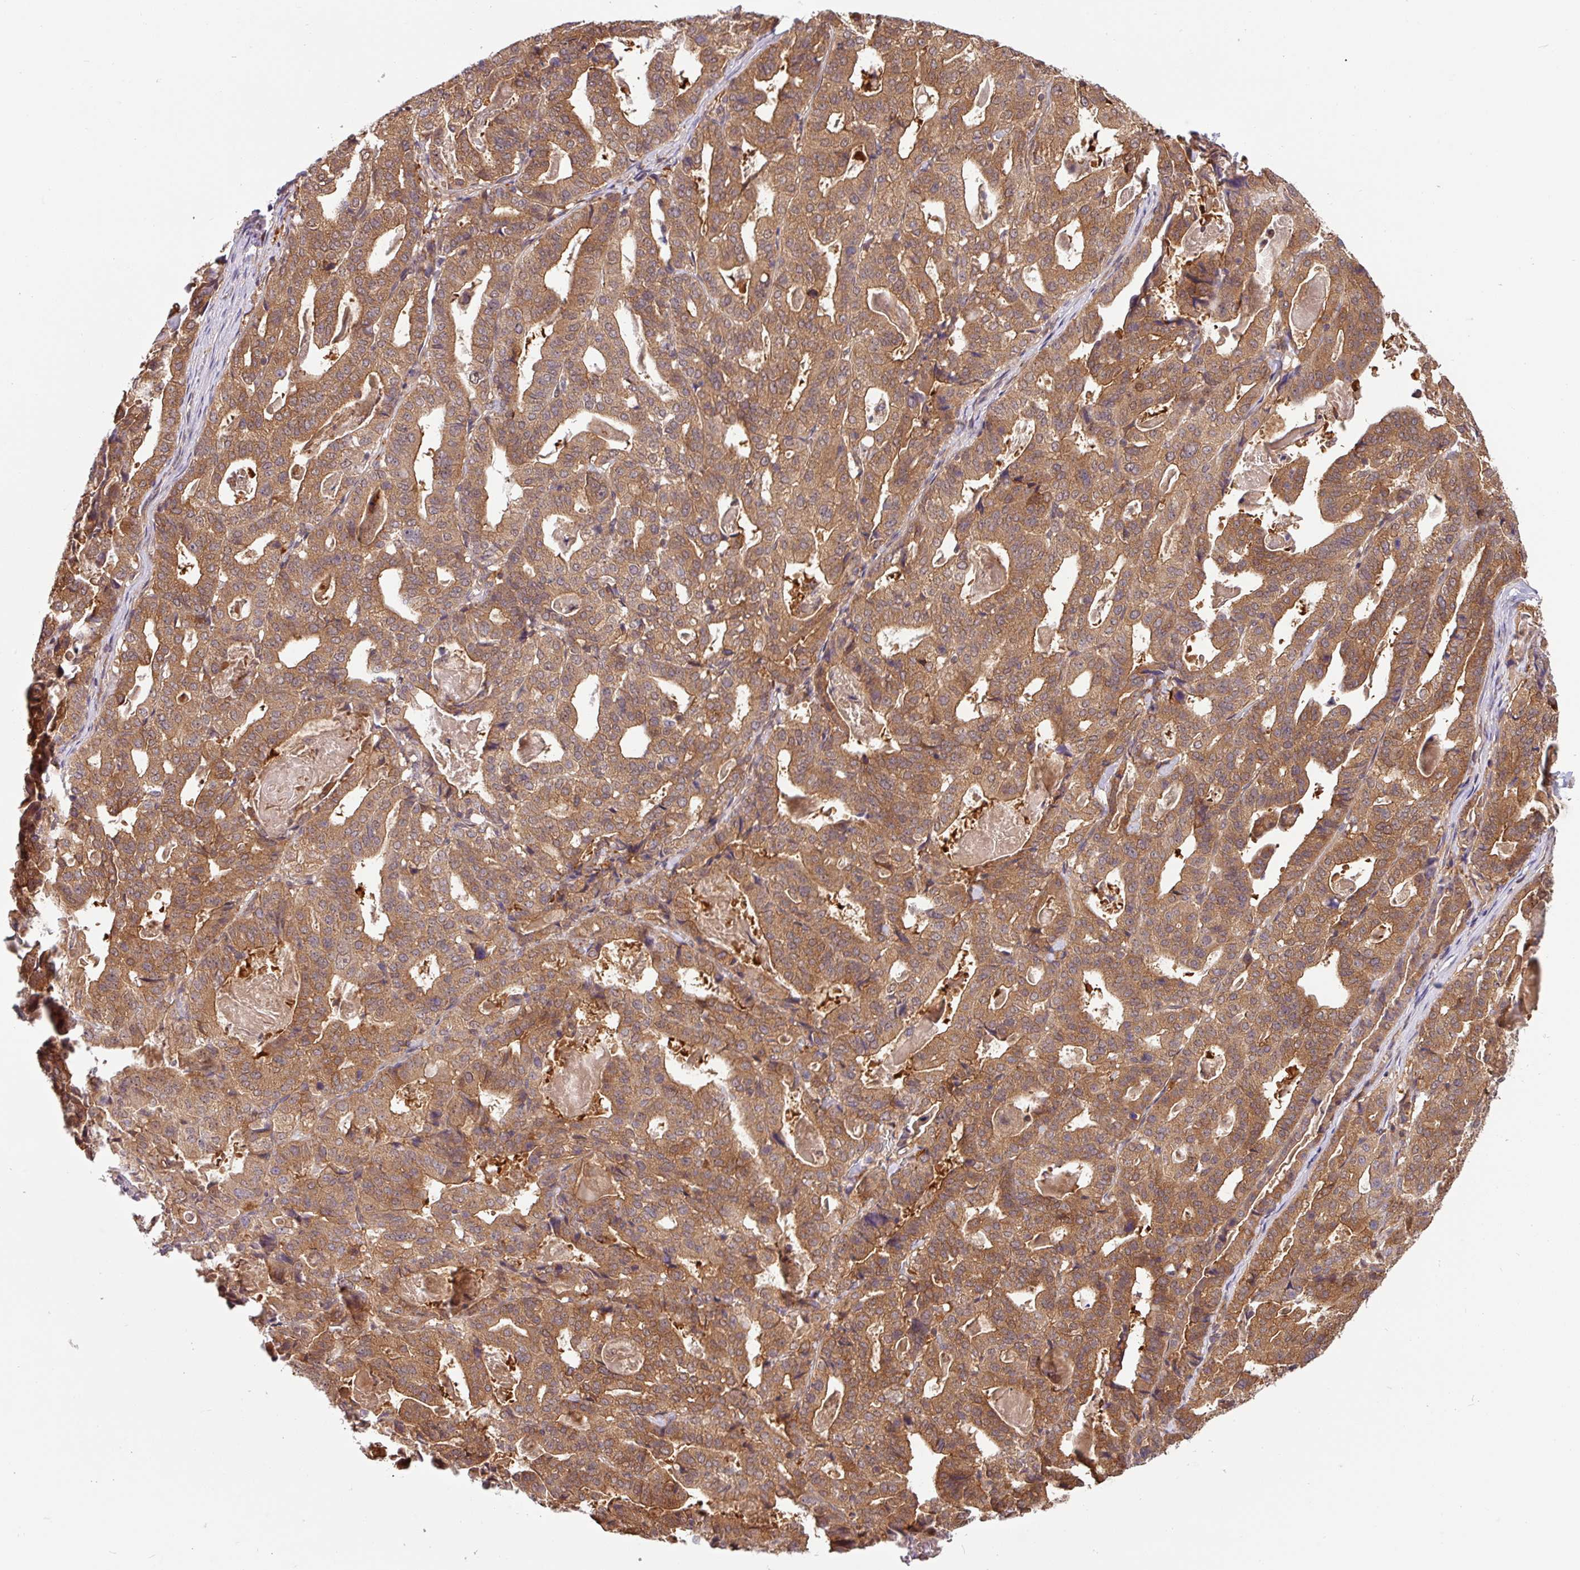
{"staining": {"intensity": "moderate", "quantity": ">75%", "location": "cytoplasmic/membranous"}, "tissue": "stomach cancer", "cell_type": "Tumor cells", "image_type": "cancer", "snomed": [{"axis": "morphology", "description": "Adenocarcinoma, NOS"}, {"axis": "topography", "description": "Stomach"}], "caption": "Immunohistochemical staining of human stomach adenocarcinoma displays medium levels of moderate cytoplasmic/membranous protein positivity in approximately >75% of tumor cells.", "gene": "SHB", "patient": {"sex": "male", "age": 48}}